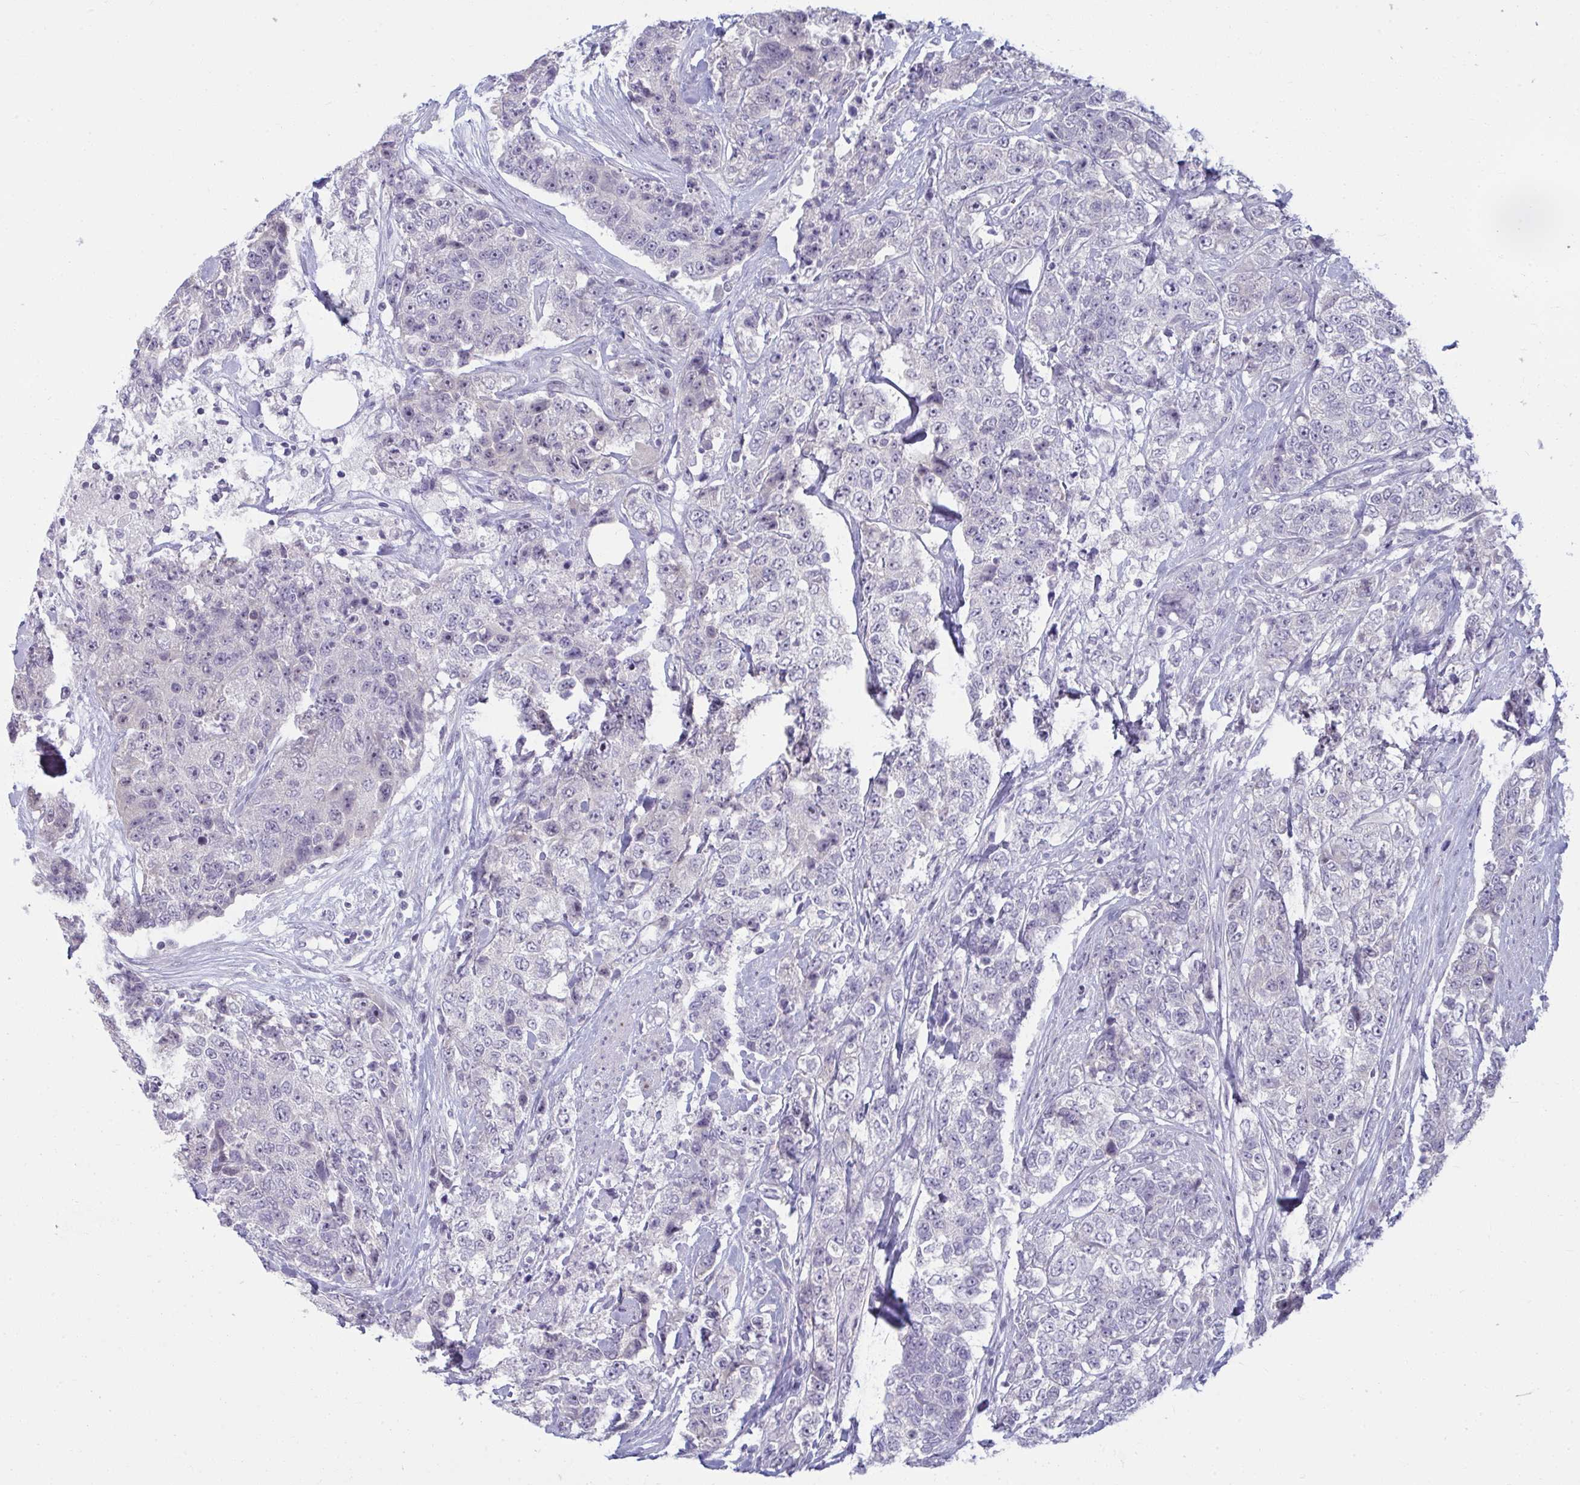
{"staining": {"intensity": "negative", "quantity": "none", "location": "none"}, "tissue": "urothelial cancer", "cell_type": "Tumor cells", "image_type": "cancer", "snomed": [{"axis": "morphology", "description": "Urothelial carcinoma, High grade"}, {"axis": "topography", "description": "Urinary bladder"}], "caption": "IHC micrograph of neoplastic tissue: urothelial cancer stained with DAB (3,3'-diaminobenzidine) displays no significant protein staining in tumor cells.", "gene": "RNASEH1", "patient": {"sex": "female", "age": 78}}